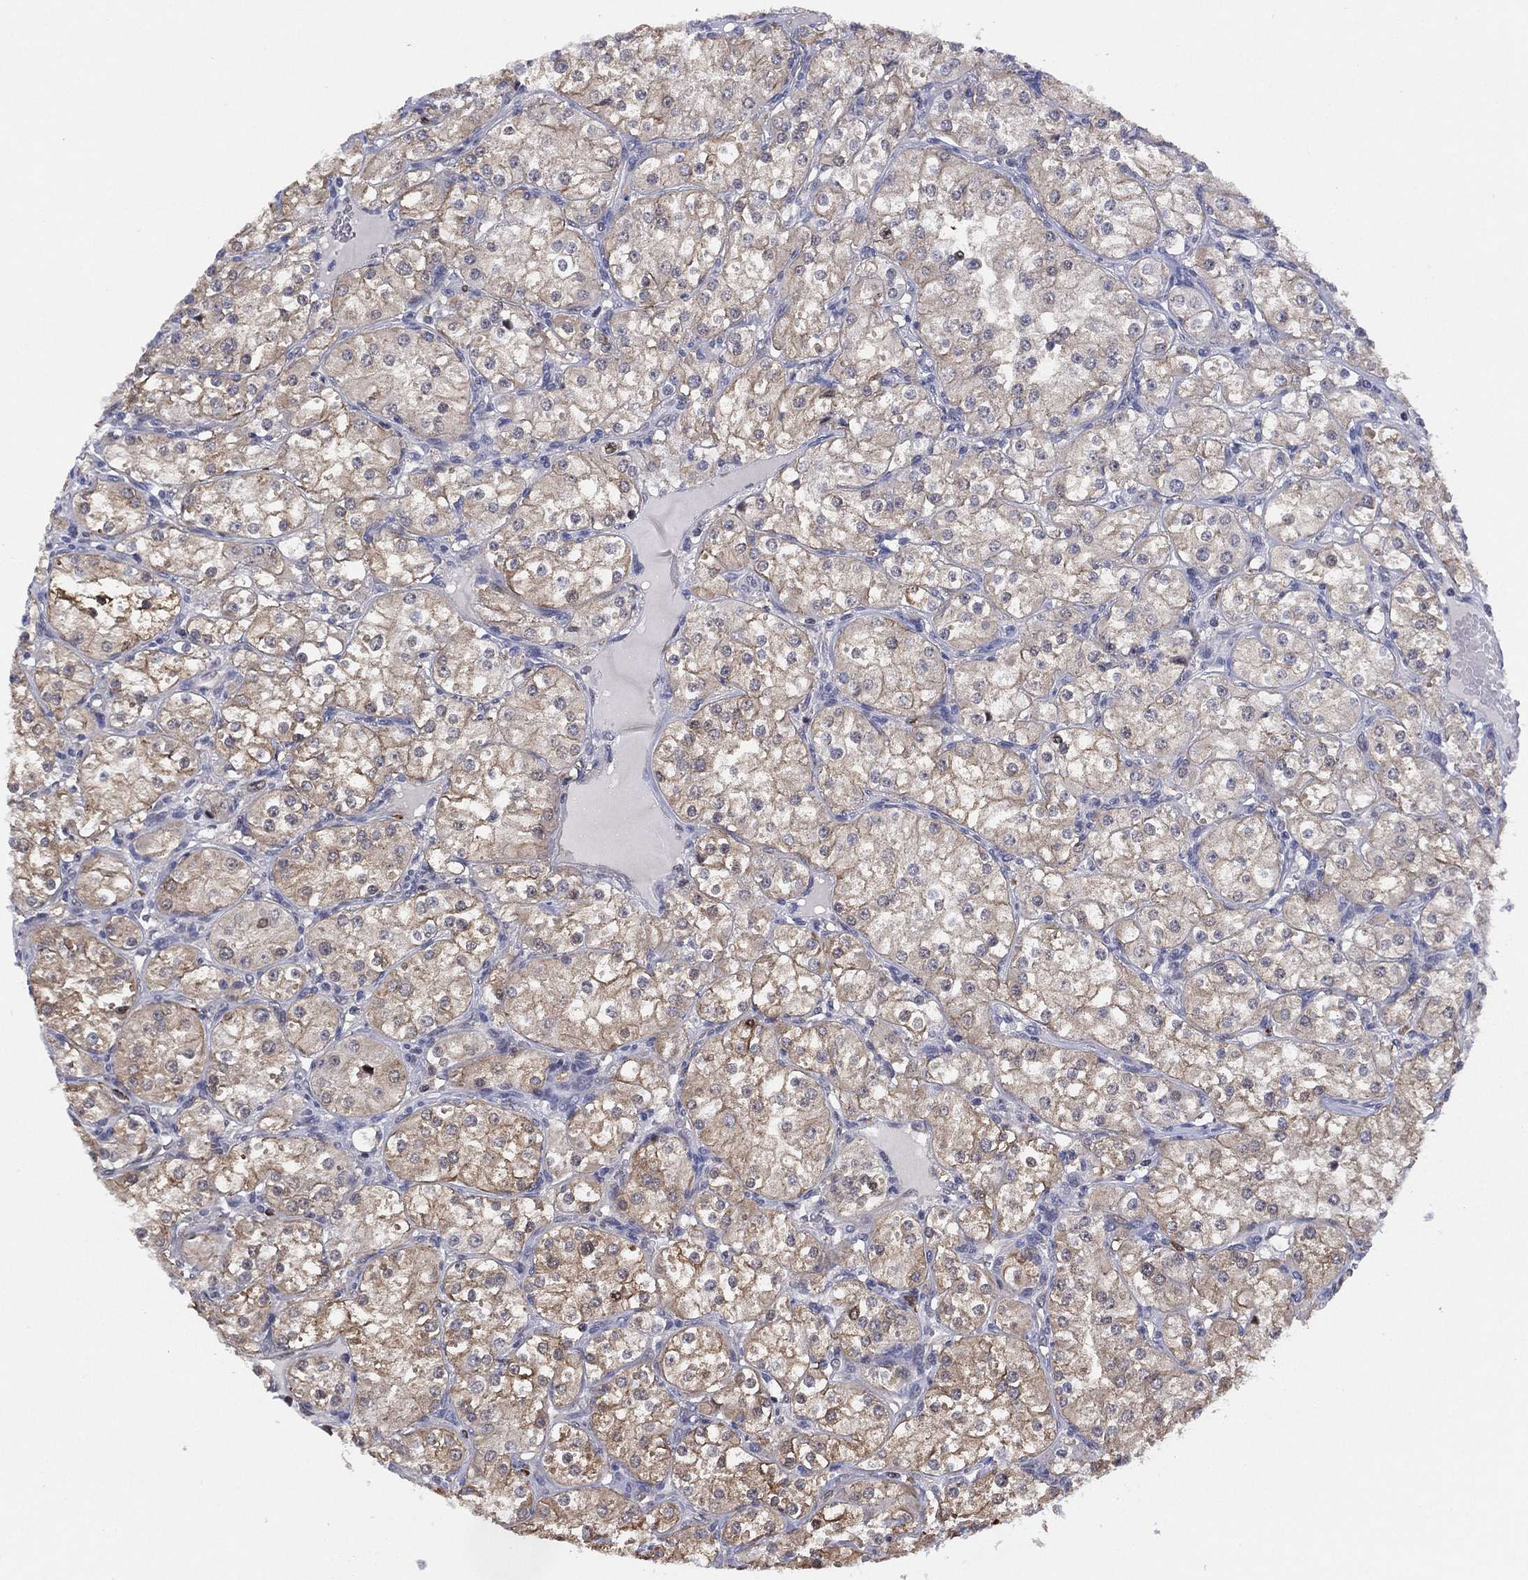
{"staining": {"intensity": "moderate", "quantity": "<25%", "location": "cytoplasmic/membranous"}, "tissue": "renal cancer", "cell_type": "Tumor cells", "image_type": "cancer", "snomed": [{"axis": "morphology", "description": "Adenocarcinoma, NOS"}, {"axis": "topography", "description": "Kidney"}], "caption": "Renal cancer stained with a brown dye shows moderate cytoplasmic/membranous positive positivity in about <25% of tumor cells.", "gene": "SLC4A4", "patient": {"sex": "male", "age": 77}}